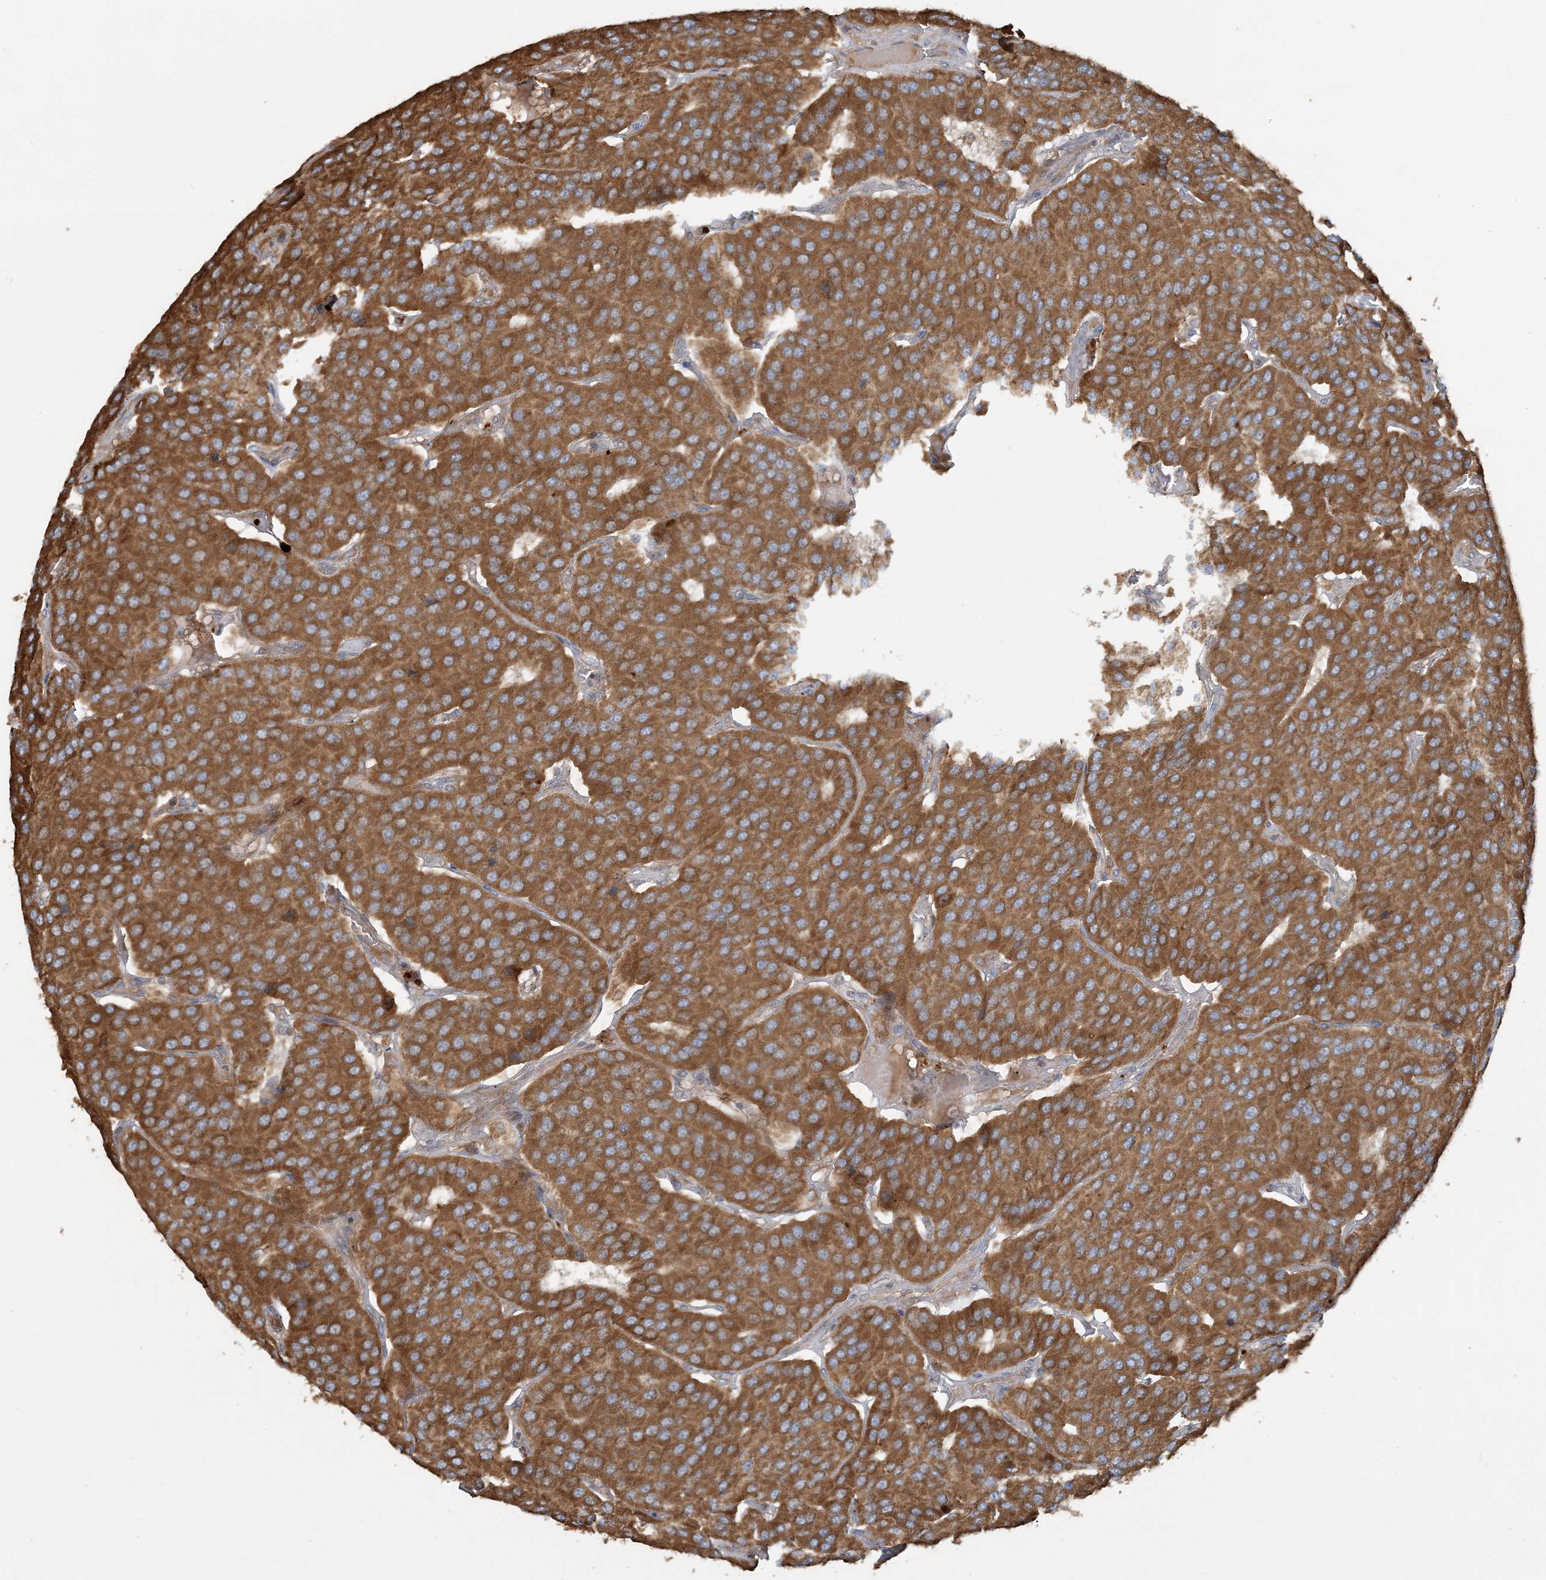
{"staining": {"intensity": "strong", "quantity": ">75%", "location": "cytoplasmic/membranous"}, "tissue": "parathyroid gland", "cell_type": "Glandular cells", "image_type": "normal", "snomed": [{"axis": "morphology", "description": "Normal tissue, NOS"}, {"axis": "morphology", "description": "Adenoma, NOS"}, {"axis": "topography", "description": "Parathyroid gland"}], "caption": "Human parathyroid gland stained for a protein (brown) displays strong cytoplasmic/membranous positive positivity in approximately >75% of glandular cells.", "gene": "LTN1", "patient": {"sex": "female", "age": 86}}